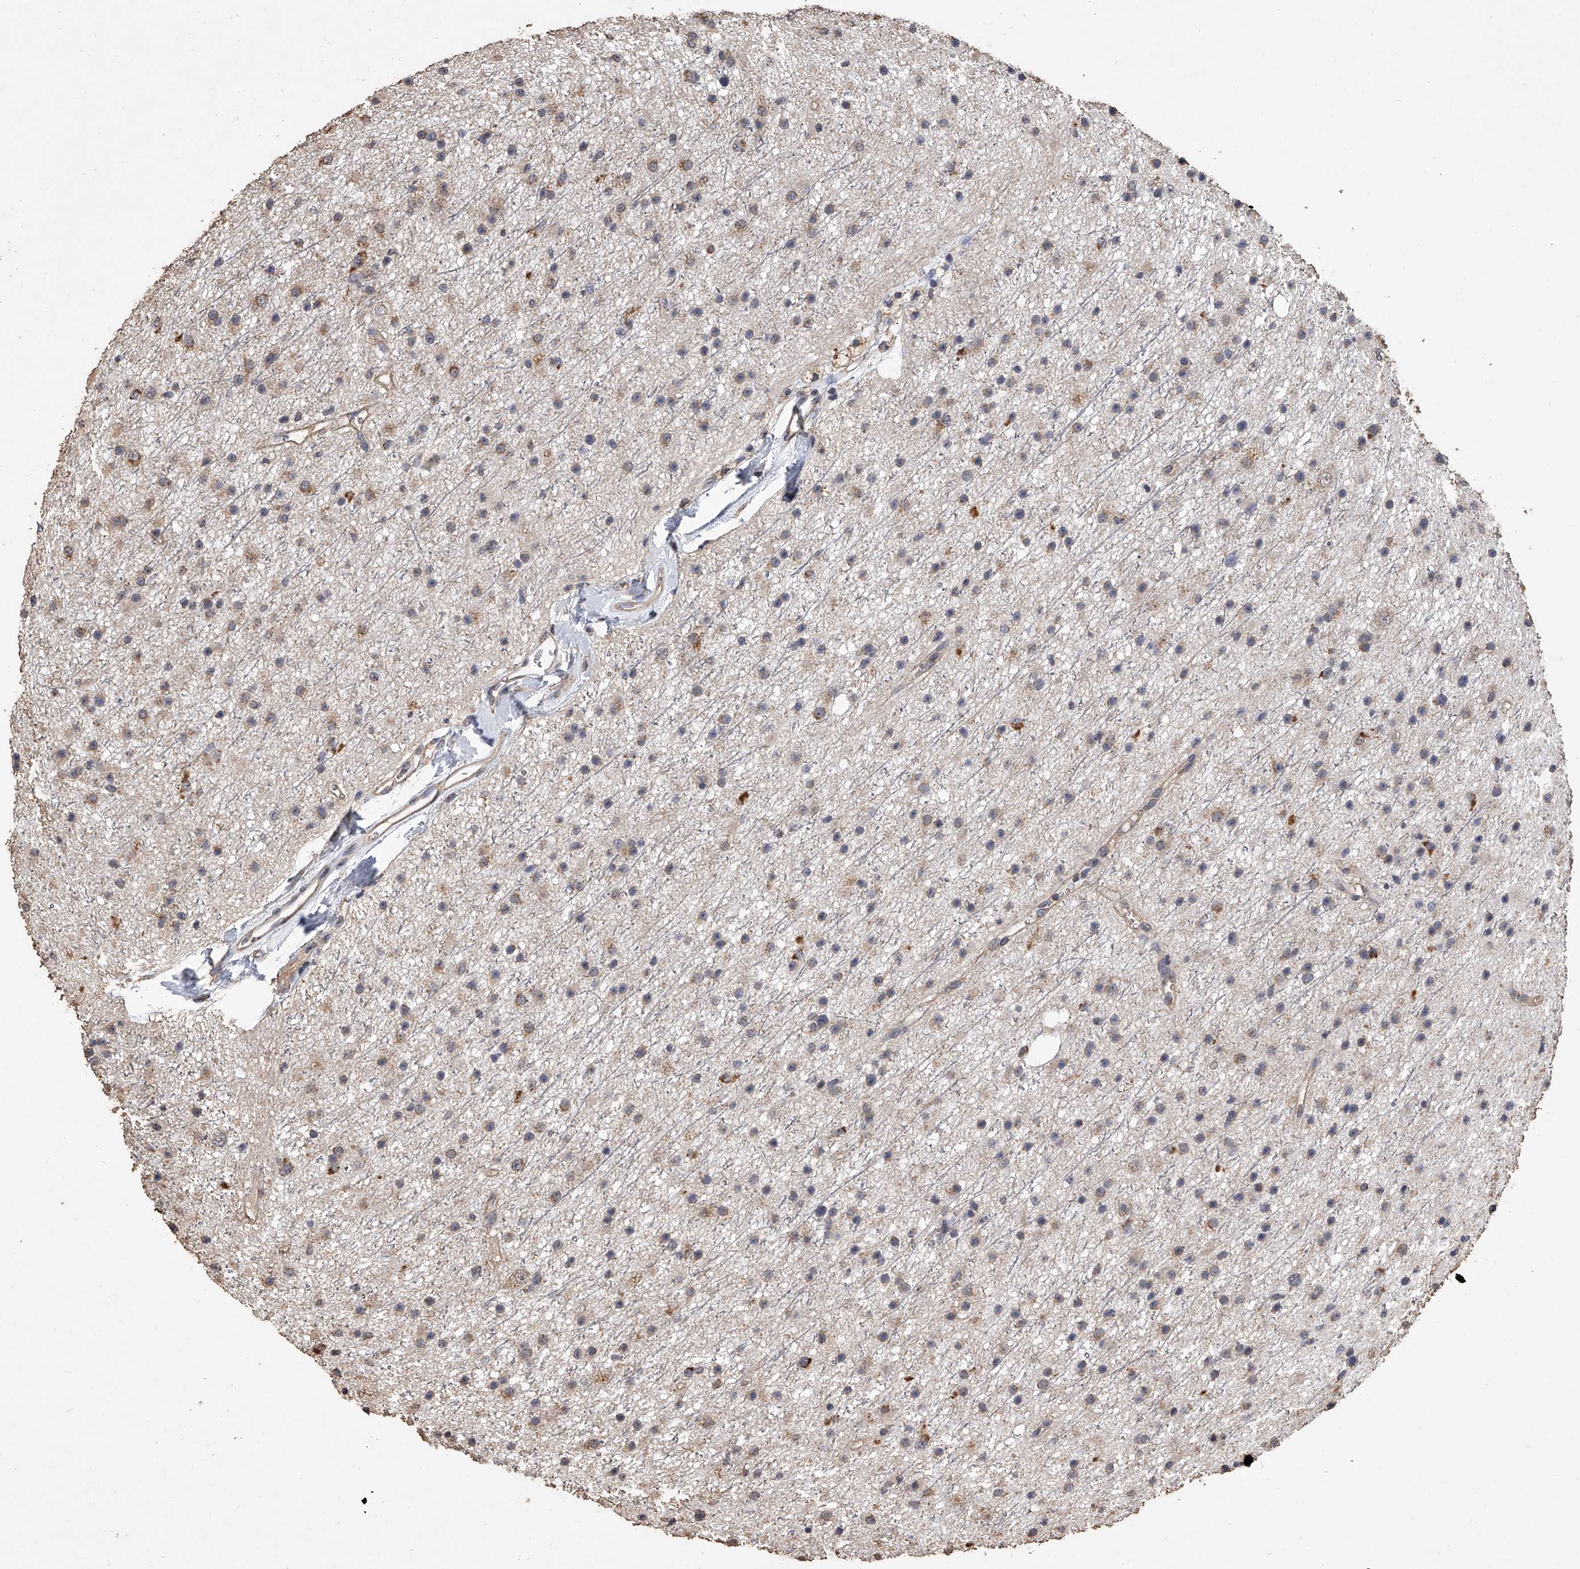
{"staining": {"intensity": "moderate", "quantity": "<25%", "location": "cytoplasmic/membranous"}, "tissue": "glioma", "cell_type": "Tumor cells", "image_type": "cancer", "snomed": [{"axis": "morphology", "description": "Glioma, malignant, Low grade"}, {"axis": "topography", "description": "Cerebral cortex"}], "caption": "Protein analysis of low-grade glioma (malignant) tissue demonstrates moderate cytoplasmic/membranous expression in approximately <25% of tumor cells. (Stains: DAB in brown, nuclei in blue, Microscopy: brightfield microscopy at high magnification).", "gene": "MRPL28", "patient": {"sex": "female", "age": 39}}